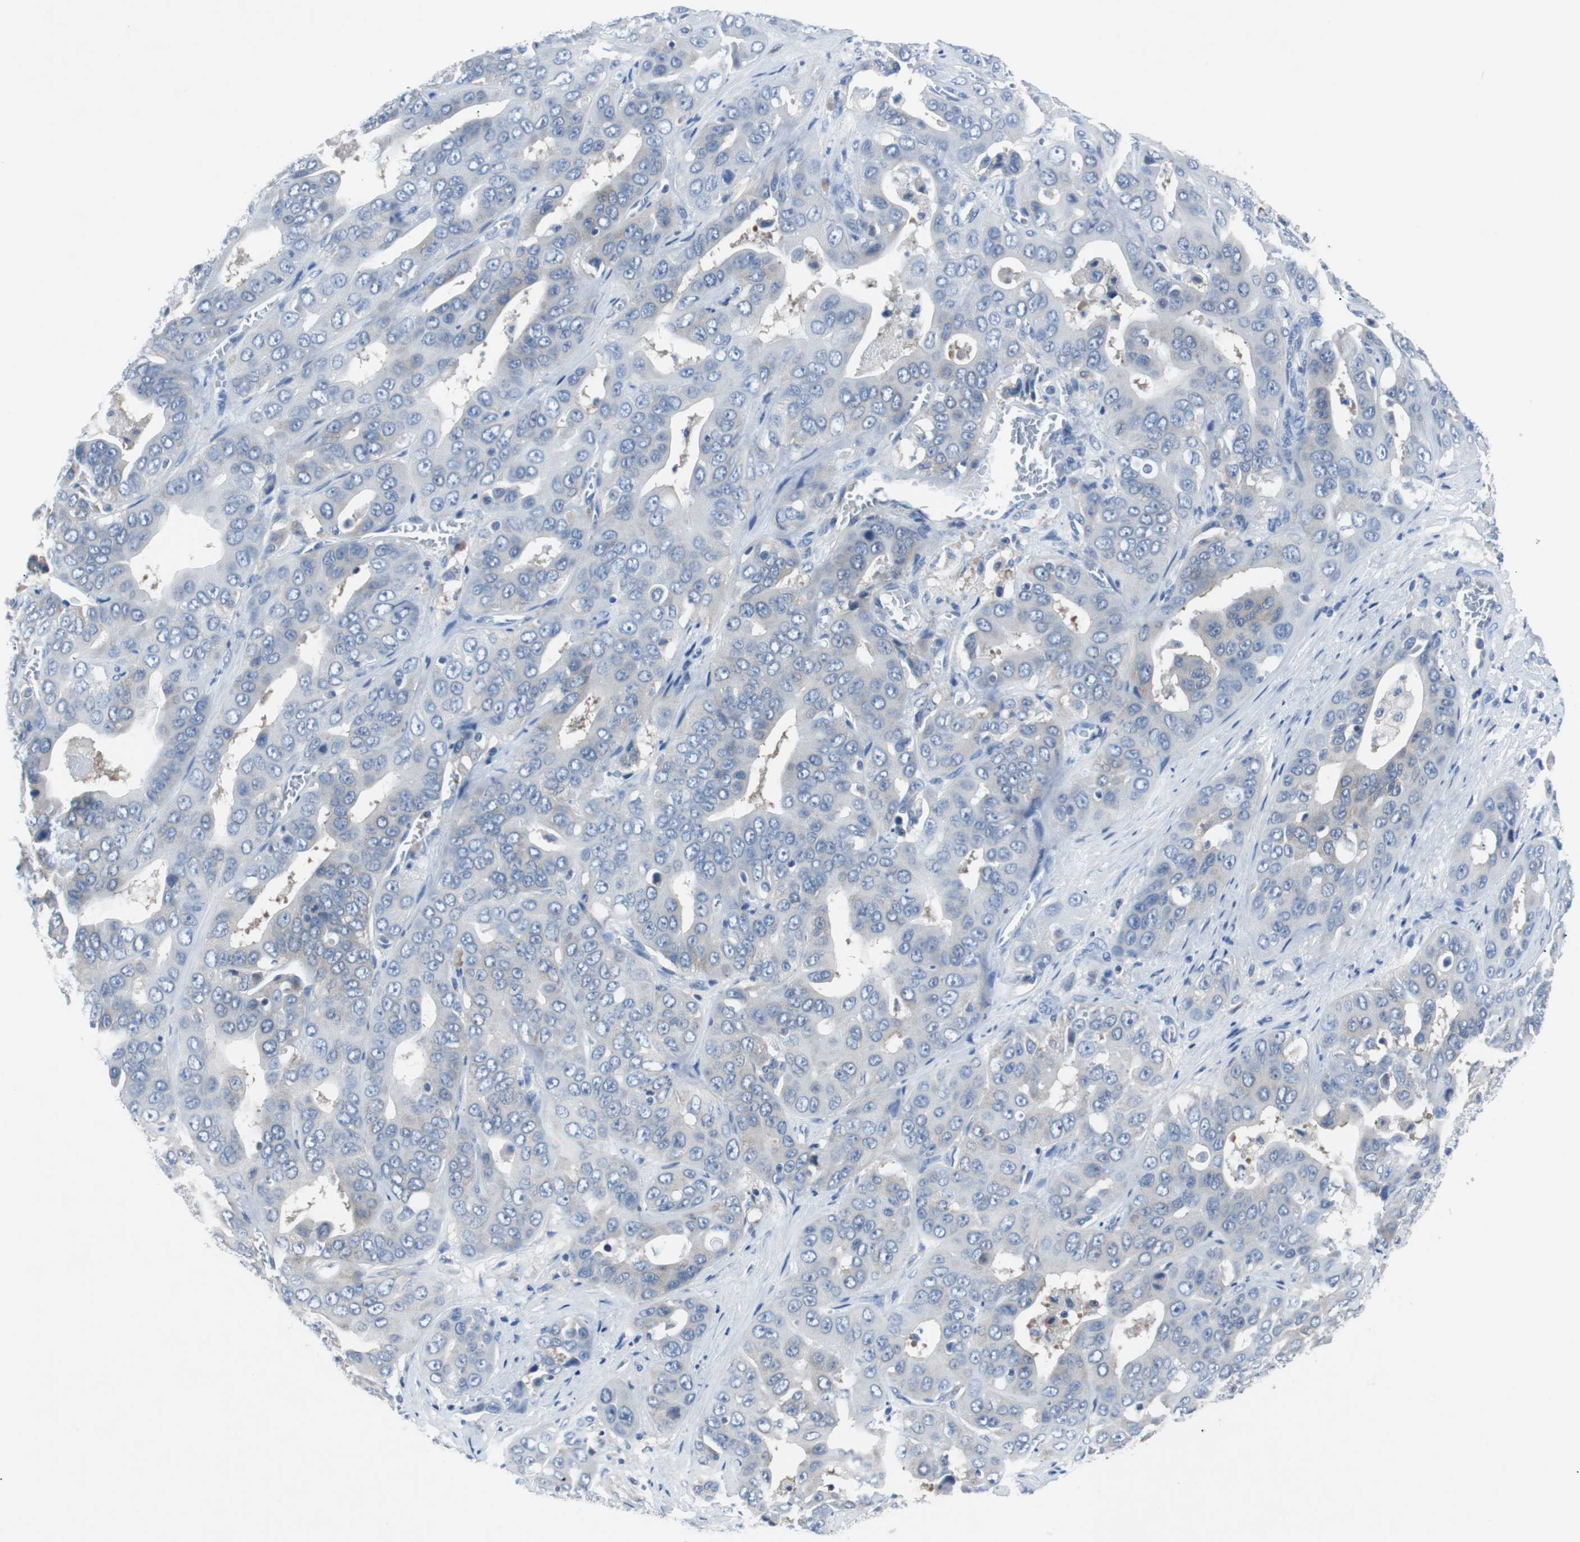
{"staining": {"intensity": "weak", "quantity": "<25%", "location": "cytoplasmic/membranous"}, "tissue": "liver cancer", "cell_type": "Tumor cells", "image_type": "cancer", "snomed": [{"axis": "morphology", "description": "Cholangiocarcinoma"}, {"axis": "topography", "description": "Liver"}], "caption": "This is an IHC photomicrograph of cholangiocarcinoma (liver). There is no staining in tumor cells.", "gene": "EEF2K", "patient": {"sex": "female", "age": 52}}